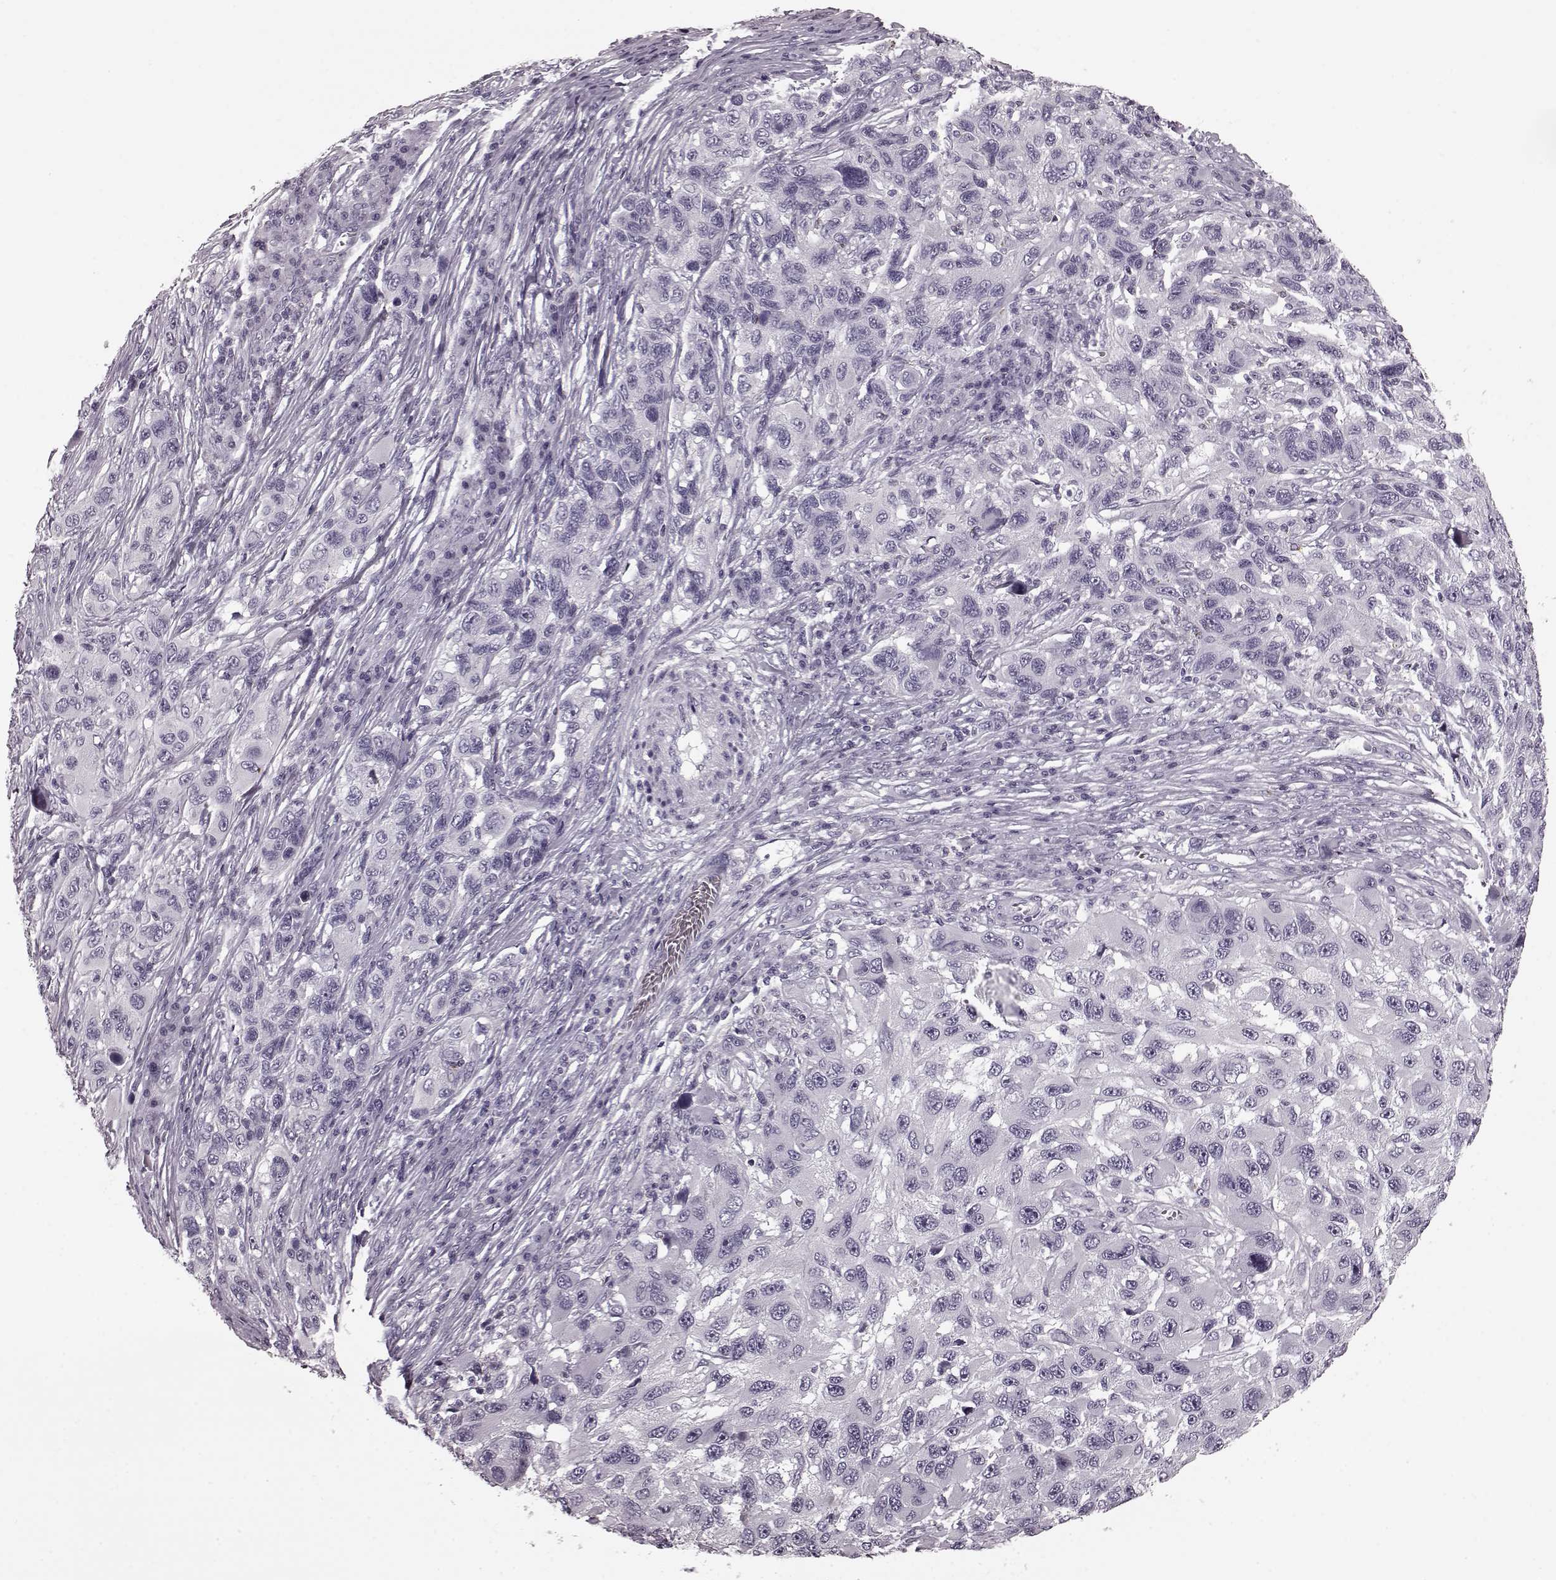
{"staining": {"intensity": "negative", "quantity": "none", "location": "none"}, "tissue": "melanoma", "cell_type": "Tumor cells", "image_type": "cancer", "snomed": [{"axis": "morphology", "description": "Malignant melanoma, NOS"}, {"axis": "topography", "description": "Skin"}], "caption": "There is no significant staining in tumor cells of melanoma.", "gene": "CST7", "patient": {"sex": "male", "age": 53}}